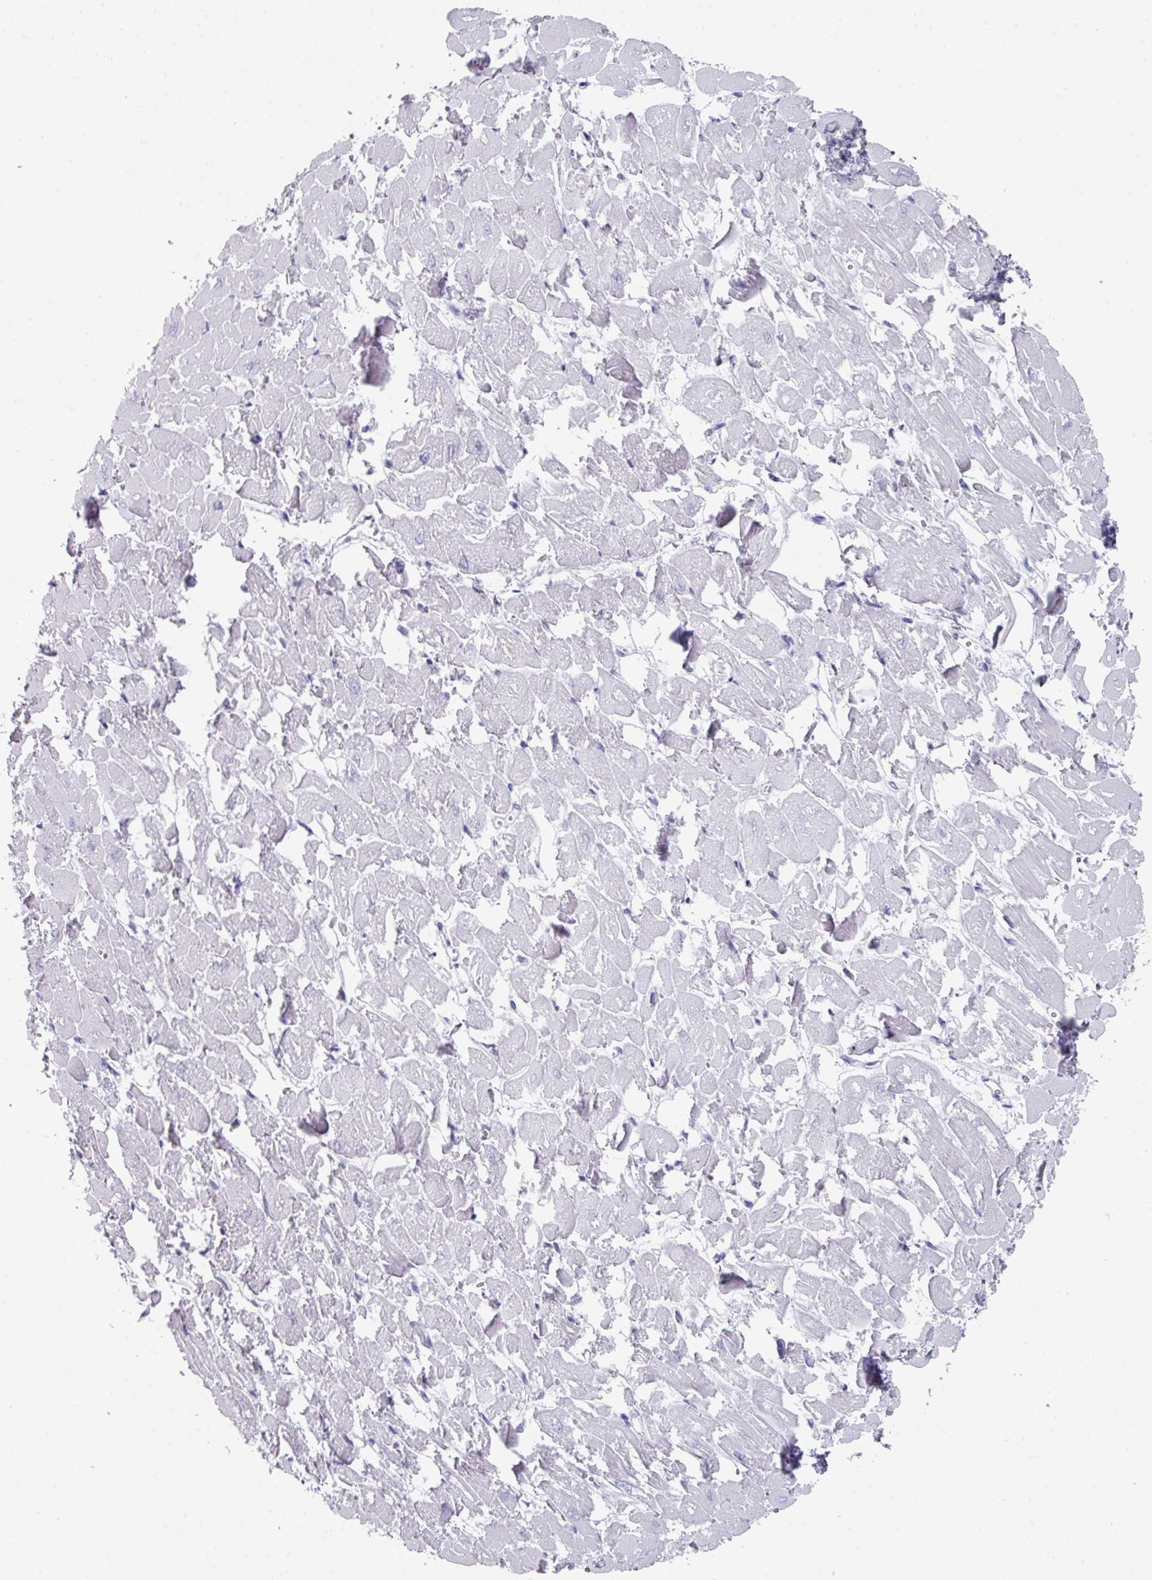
{"staining": {"intensity": "negative", "quantity": "none", "location": "none"}, "tissue": "heart muscle", "cell_type": "Cardiomyocytes", "image_type": "normal", "snomed": [{"axis": "morphology", "description": "Normal tissue, NOS"}, {"axis": "topography", "description": "Heart"}], "caption": "An immunohistochemistry (IHC) image of benign heart muscle is shown. There is no staining in cardiomyocytes of heart muscle.", "gene": "VKORC1L1", "patient": {"sex": "male", "age": 54}}